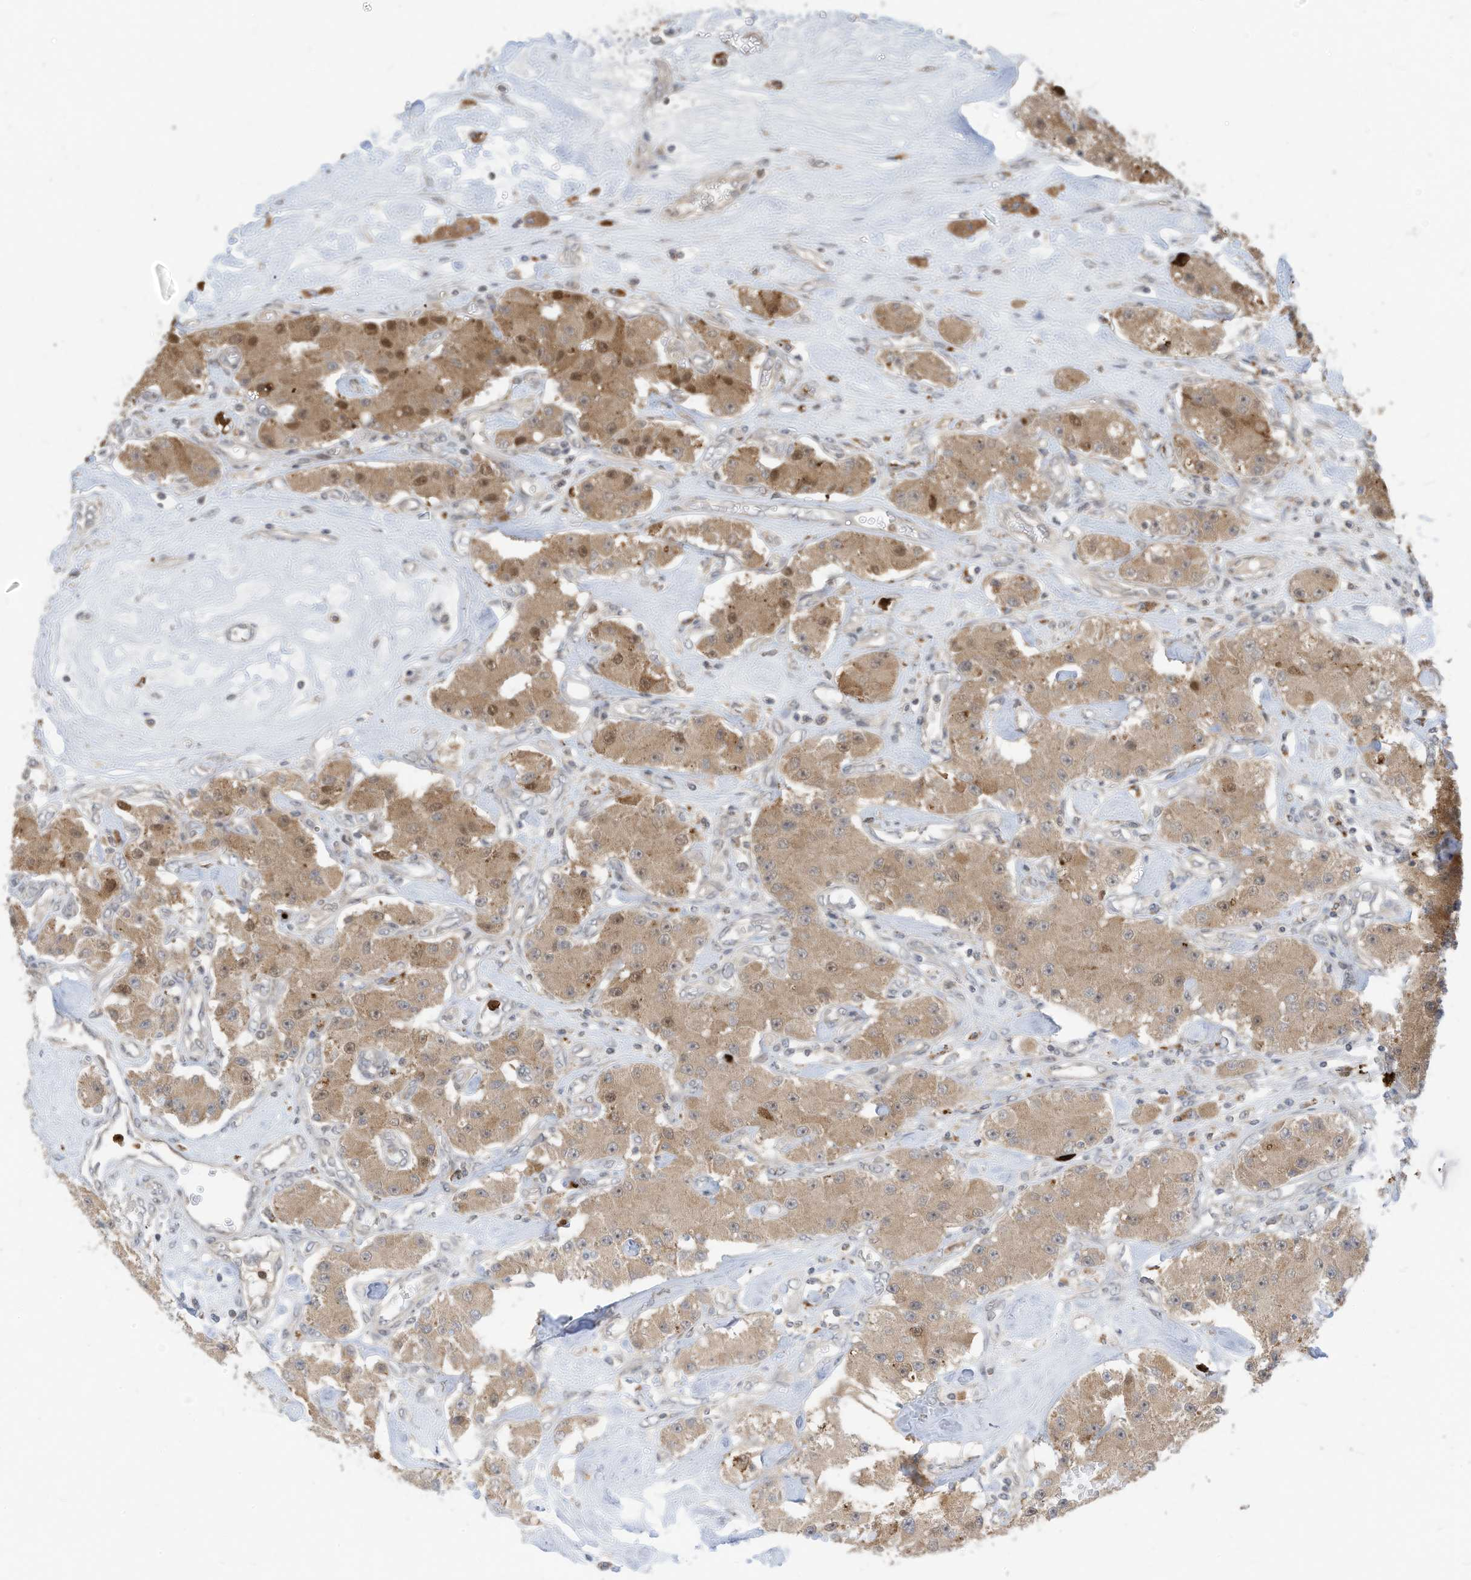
{"staining": {"intensity": "moderate", "quantity": ">75%", "location": "cytoplasmic/membranous"}, "tissue": "carcinoid", "cell_type": "Tumor cells", "image_type": "cancer", "snomed": [{"axis": "morphology", "description": "Carcinoid, malignant, NOS"}, {"axis": "topography", "description": "Pancreas"}], "caption": "DAB (3,3'-diaminobenzidine) immunohistochemical staining of human carcinoid exhibits moderate cytoplasmic/membranous protein positivity in about >75% of tumor cells. The staining was performed using DAB to visualize the protein expression in brown, while the nuclei were stained in blue with hematoxylin (Magnification: 20x).", "gene": "CNKSR1", "patient": {"sex": "male", "age": 41}}